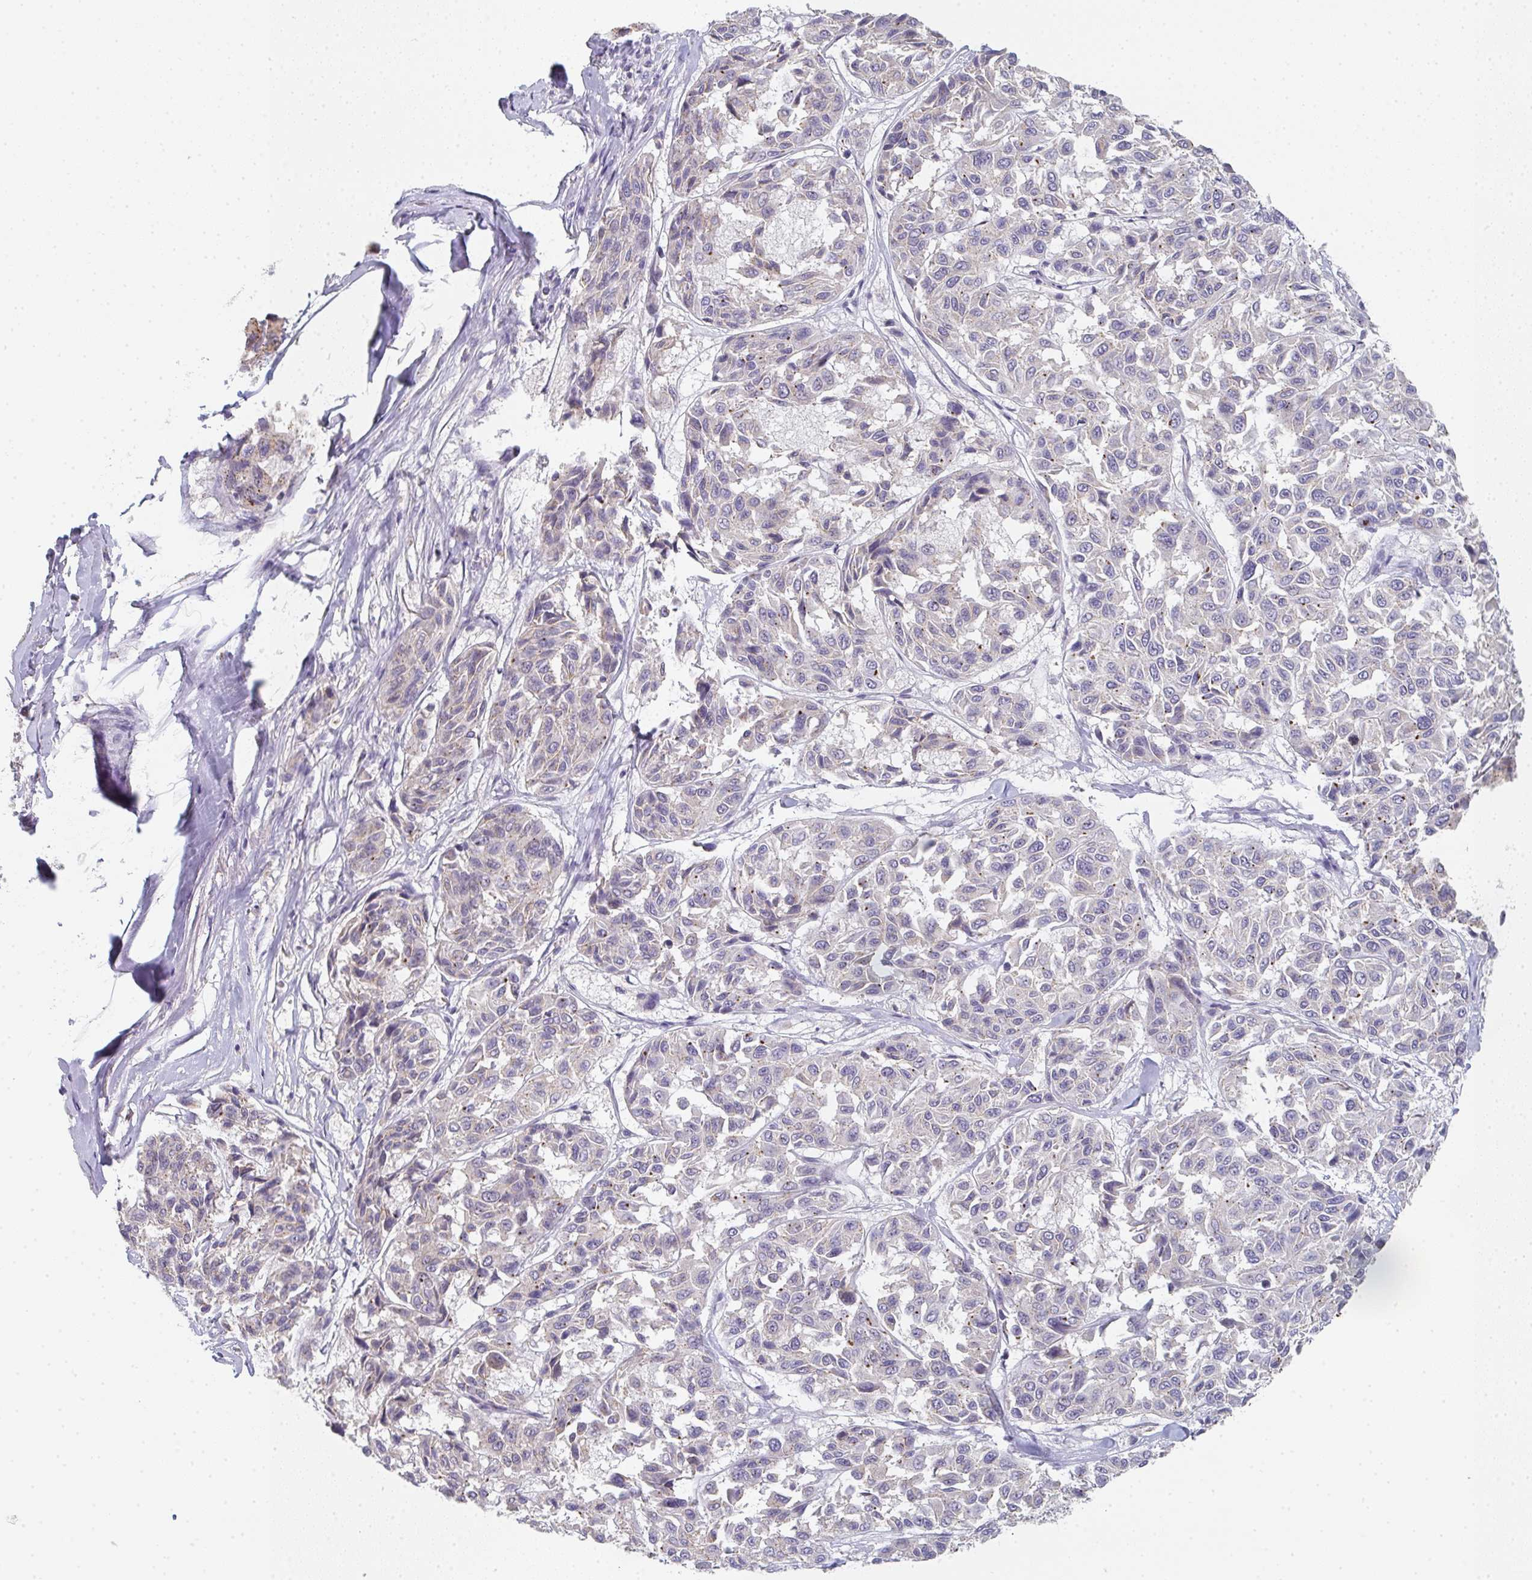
{"staining": {"intensity": "moderate", "quantity": "<25%", "location": "cytoplasmic/membranous"}, "tissue": "melanoma", "cell_type": "Tumor cells", "image_type": "cancer", "snomed": [{"axis": "morphology", "description": "Malignant melanoma, NOS"}, {"axis": "topography", "description": "Skin"}], "caption": "Malignant melanoma stained for a protein (brown) reveals moderate cytoplasmic/membranous positive expression in about <25% of tumor cells.", "gene": "CHMP5", "patient": {"sex": "female", "age": 66}}